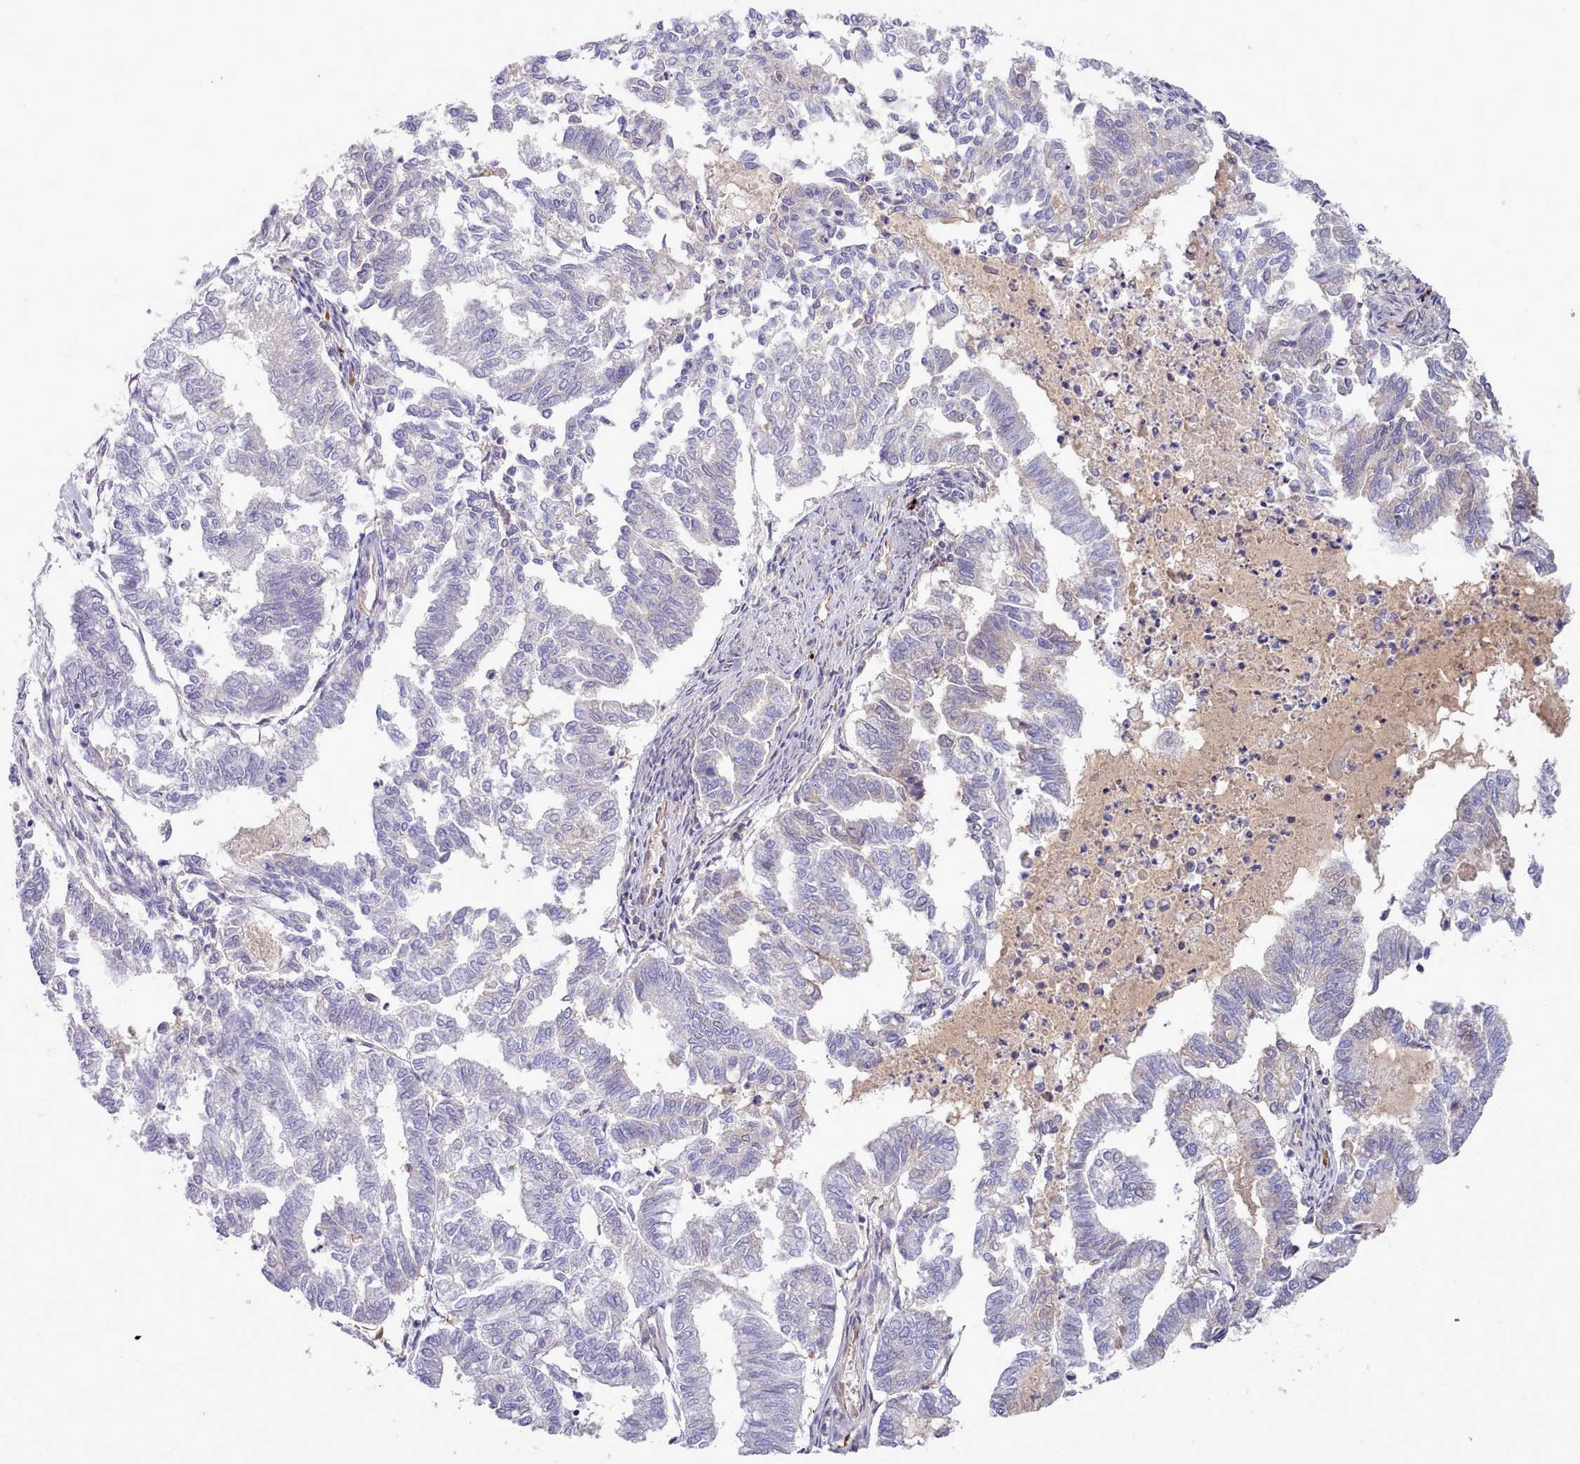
{"staining": {"intensity": "negative", "quantity": "none", "location": "none"}, "tissue": "endometrial cancer", "cell_type": "Tumor cells", "image_type": "cancer", "snomed": [{"axis": "morphology", "description": "Adenocarcinoma, NOS"}, {"axis": "topography", "description": "Endometrium"}], "caption": "DAB immunohistochemical staining of human adenocarcinoma (endometrial) shows no significant expression in tumor cells.", "gene": "ZC3H13", "patient": {"sex": "female", "age": 79}}